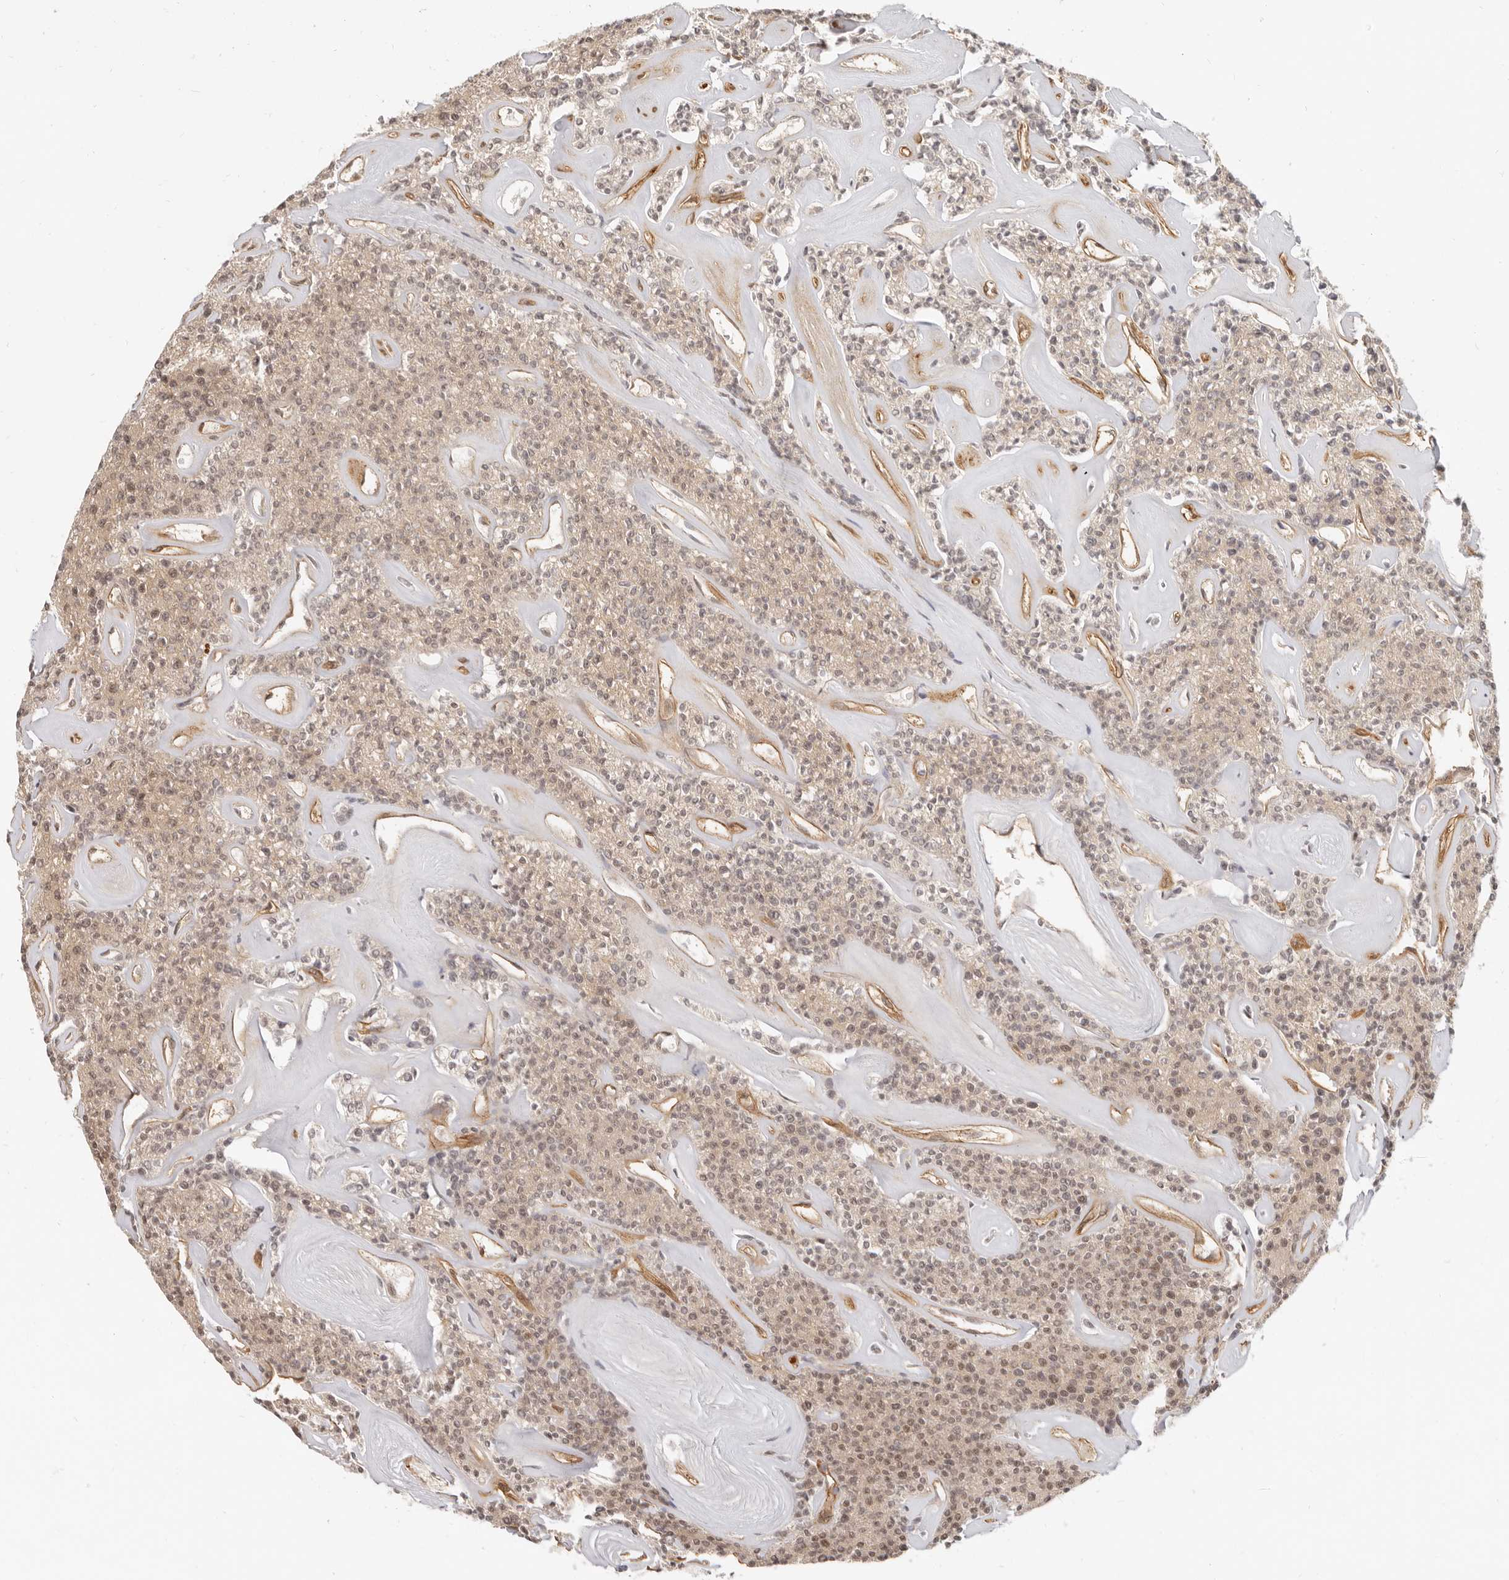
{"staining": {"intensity": "weak", "quantity": ">75%", "location": "cytoplasmic/membranous,nuclear"}, "tissue": "parathyroid gland", "cell_type": "Glandular cells", "image_type": "normal", "snomed": [{"axis": "morphology", "description": "Normal tissue, NOS"}, {"axis": "topography", "description": "Parathyroid gland"}], "caption": "The immunohistochemical stain highlights weak cytoplasmic/membranous,nuclear expression in glandular cells of normal parathyroid gland. The protein of interest is stained brown, and the nuclei are stained in blue (DAB (3,3'-diaminobenzidine) IHC with brightfield microscopy, high magnification).", "gene": "BAP1", "patient": {"sex": "male", "age": 46}}